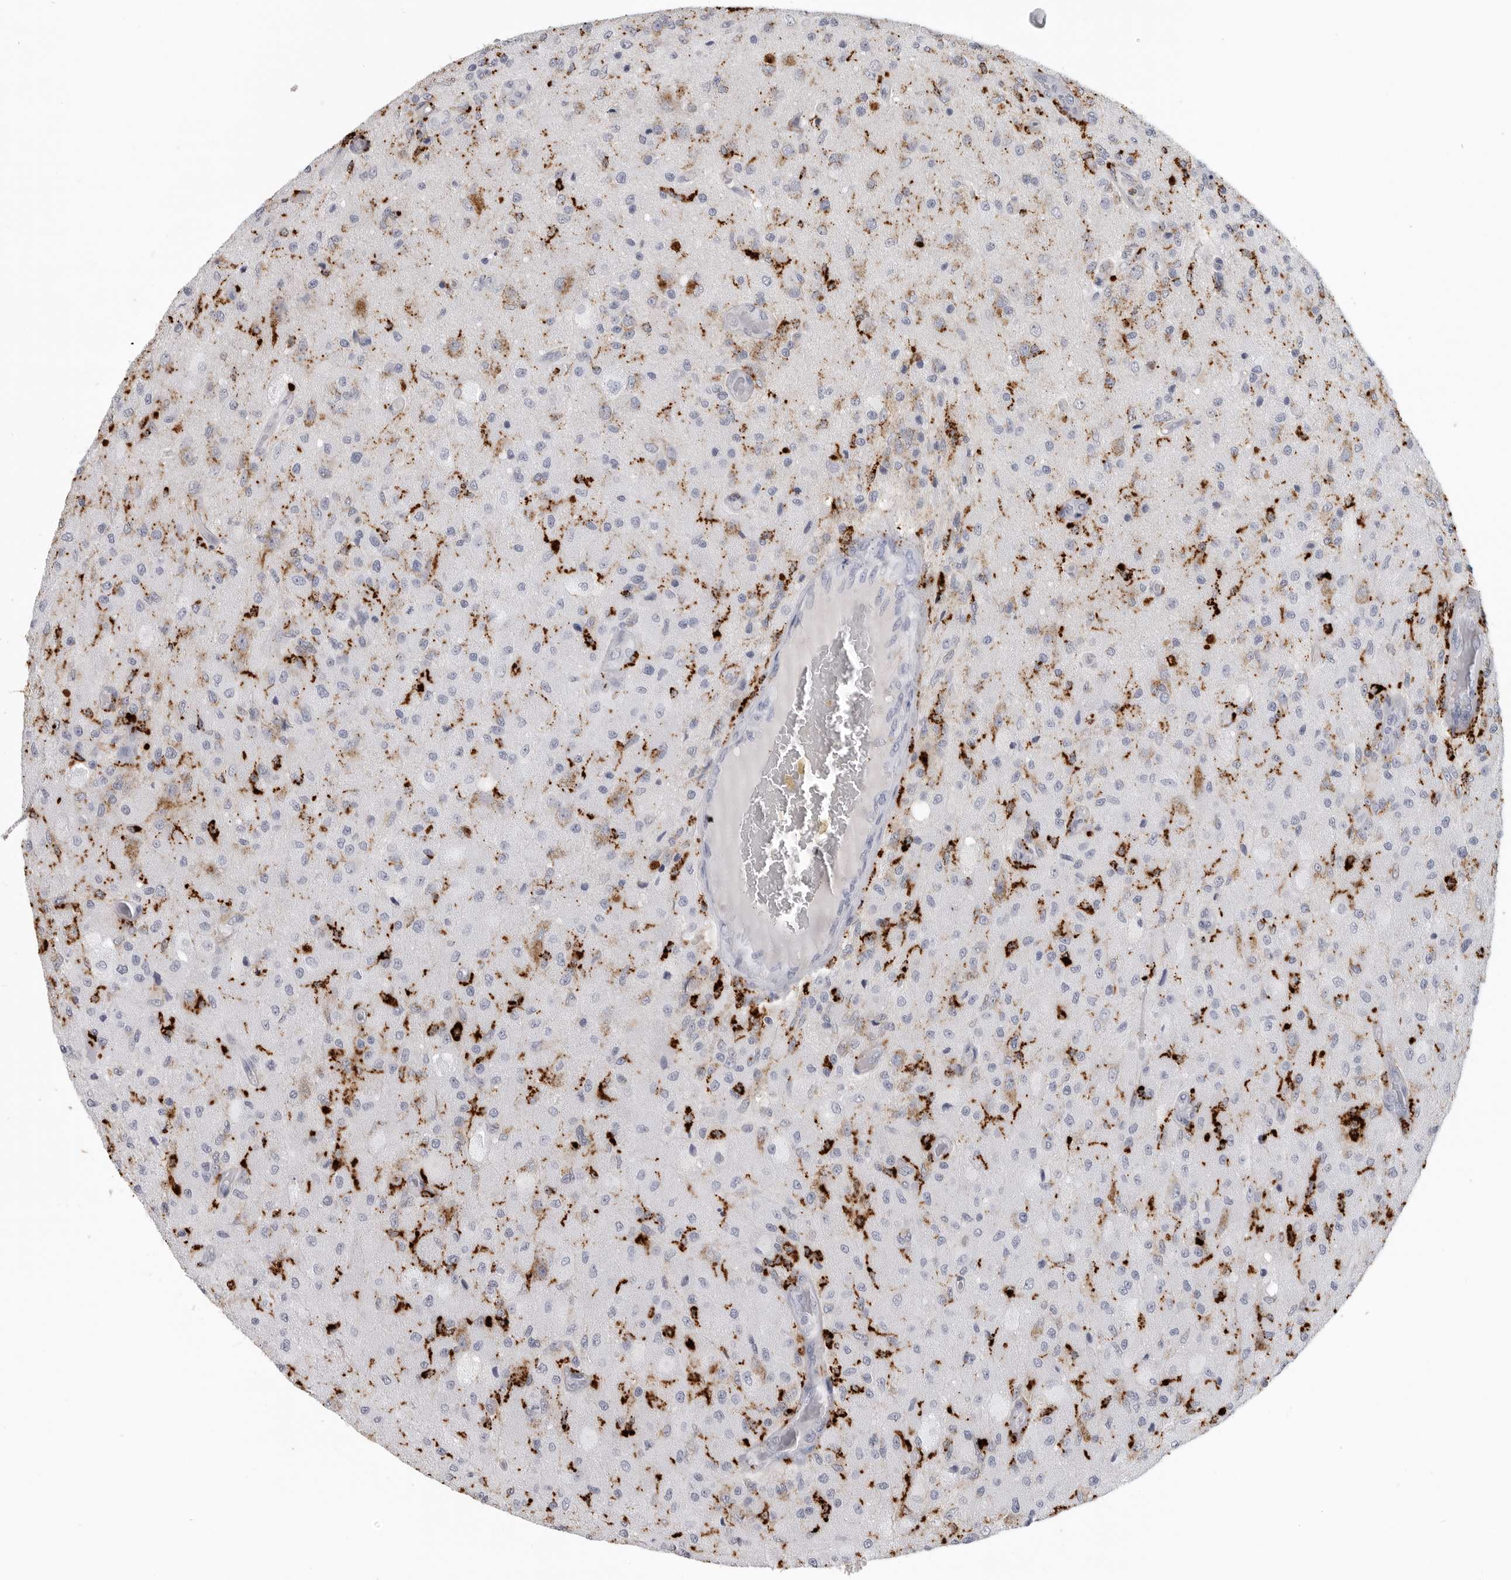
{"staining": {"intensity": "negative", "quantity": "none", "location": "none"}, "tissue": "glioma", "cell_type": "Tumor cells", "image_type": "cancer", "snomed": [{"axis": "morphology", "description": "Normal tissue, NOS"}, {"axis": "morphology", "description": "Glioma, malignant, High grade"}, {"axis": "topography", "description": "Cerebral cortex"}], "caption": "DAB immunohistochemical staining of malignant glioma (high-grade) shows no significant staining in tumor cells. (DAB (3,3'-diaminobenzidine) immunohistochemistry visualized using brightfield microscopy, high magnification).", "gene": "IFI30", "patient": {"sex": "male", "age": 77}}